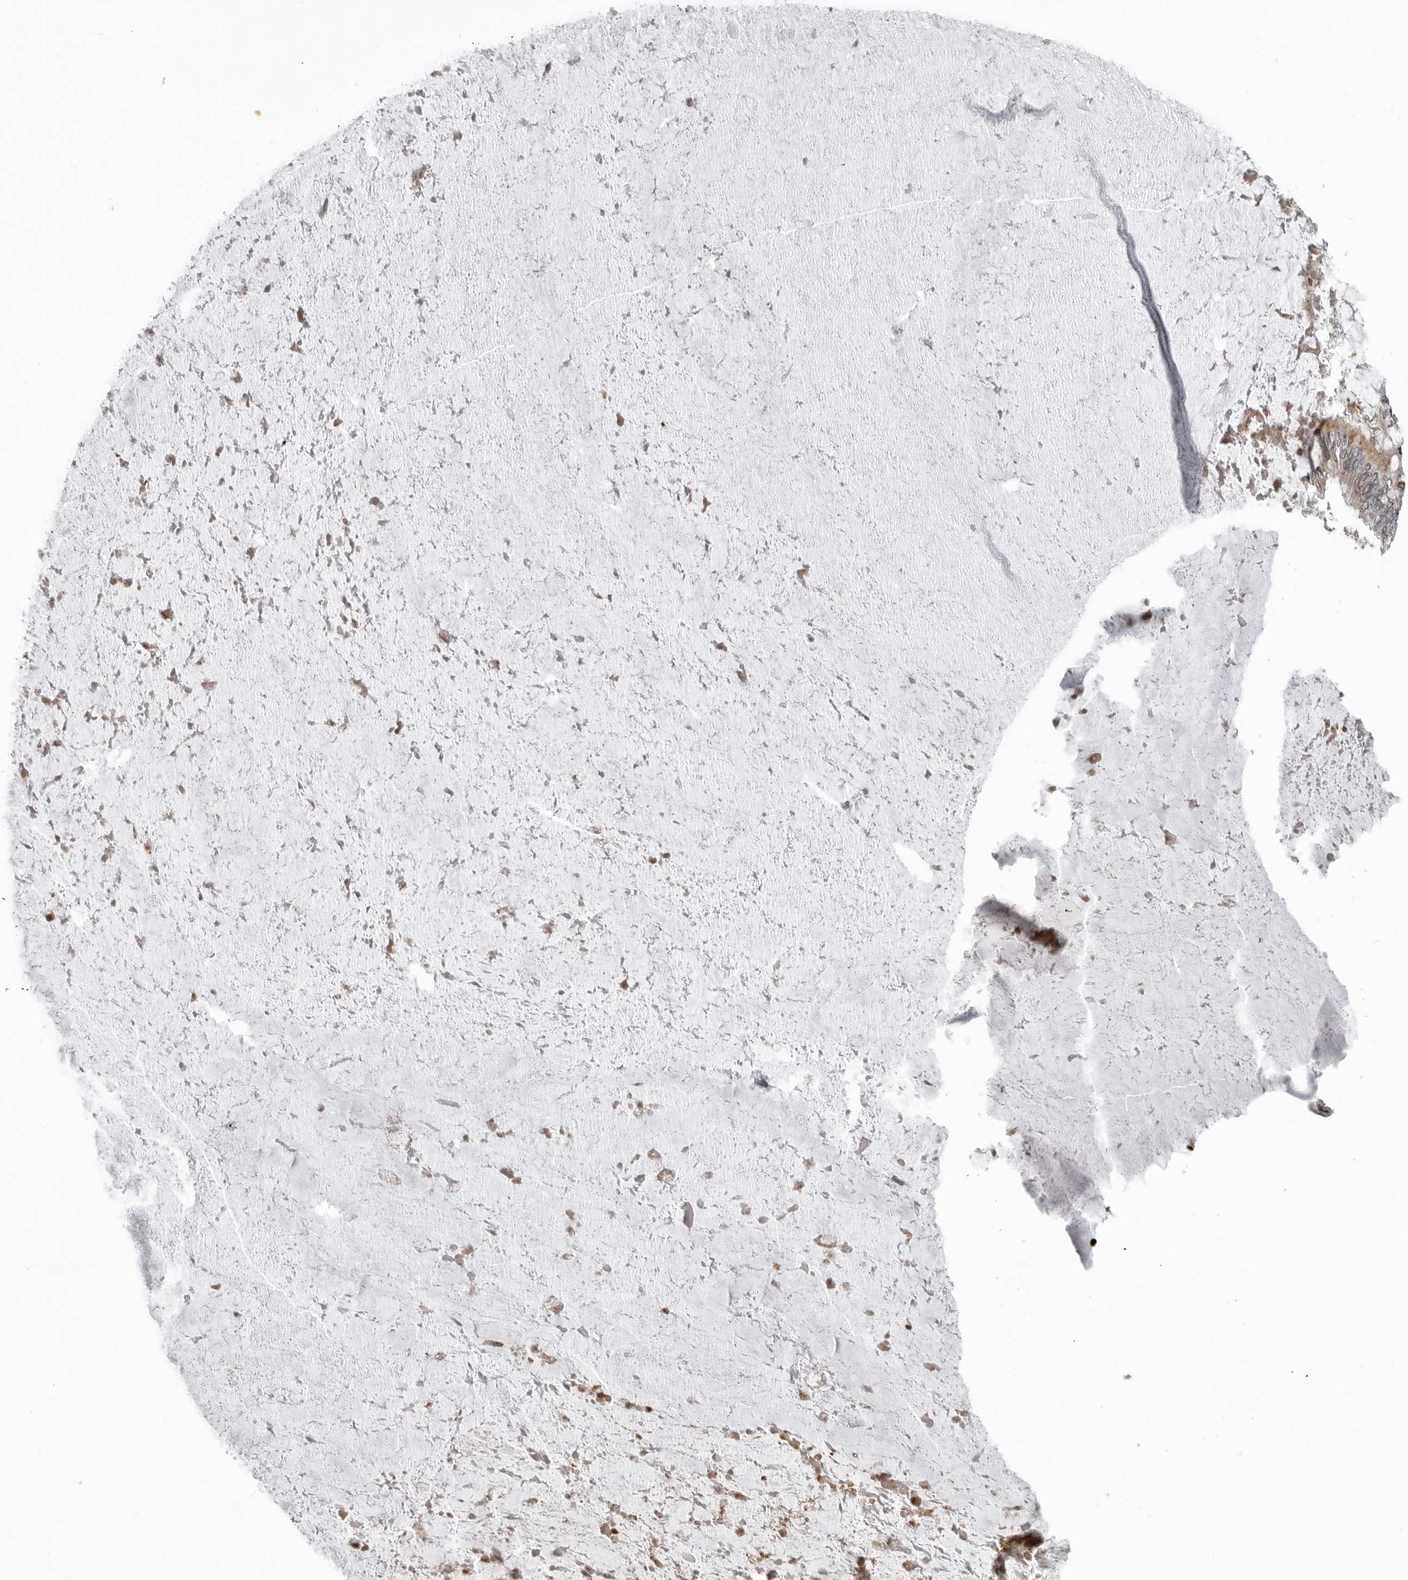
{"staining": {"intensity": "moderate", "quantity": ">75%", "location": "cytoplasmic/membranous"}, "tissue": "ovarian cancer", "cell_type": "Tumor cells", "image_type": "cancer", "snomed": [{"axis": "morphology", "description": "Cystadenocarcinoma, mucinous, NOS"}, {"axis": "topography", "description": "Ovary"}], "caption": "Protein expression analysis of ovarian mucinous cystadenocarcinoma demonstrates moderate cytoplasmic/membranous positivity in about >75% of tumor cells.", "gene": "THOP1", "patient": {"sex": "female", "age": 61}}